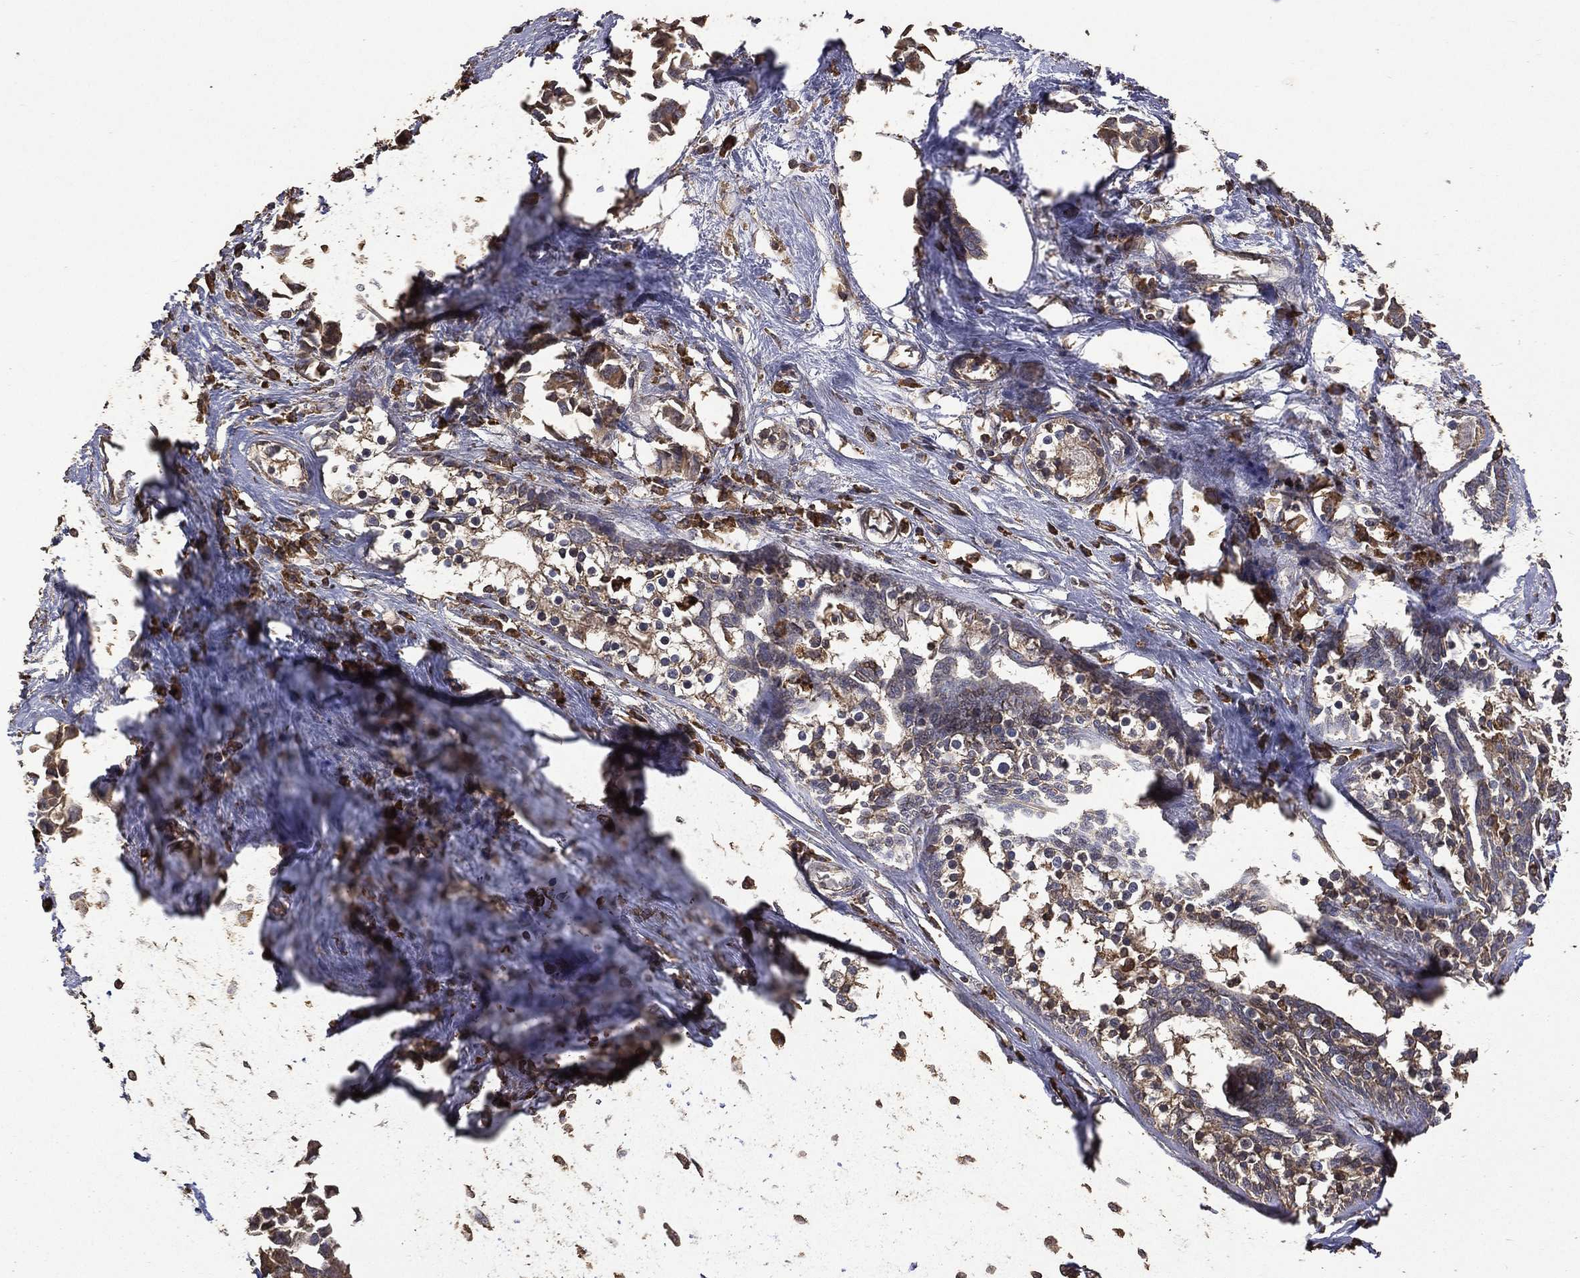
{"staining": {"intensity": "weak", "quantity": ">75%", "location": "cytoplasmic/membranous"}, "tissue": "breast cancer", "cell_type": "Tumor cells", "image_type": "cancer", "snomed": [{"axis": "morphology", "description": "Duct carcinoma"}, {"axis": "topography", "description": "Breast"}], "caption": "A low amount of weak cytoplasmic/membranous staining is appreciated in about >75% of tumor cells in breast cancer (invasive ductal carcinoma) tissue. The staining is performed using DAB brown chromogen to label protein expression. The nuclei are counter-stained blue using hematoxylin.", "gene": "METTL27", "patient": {"sex": "female", "age": 83}}